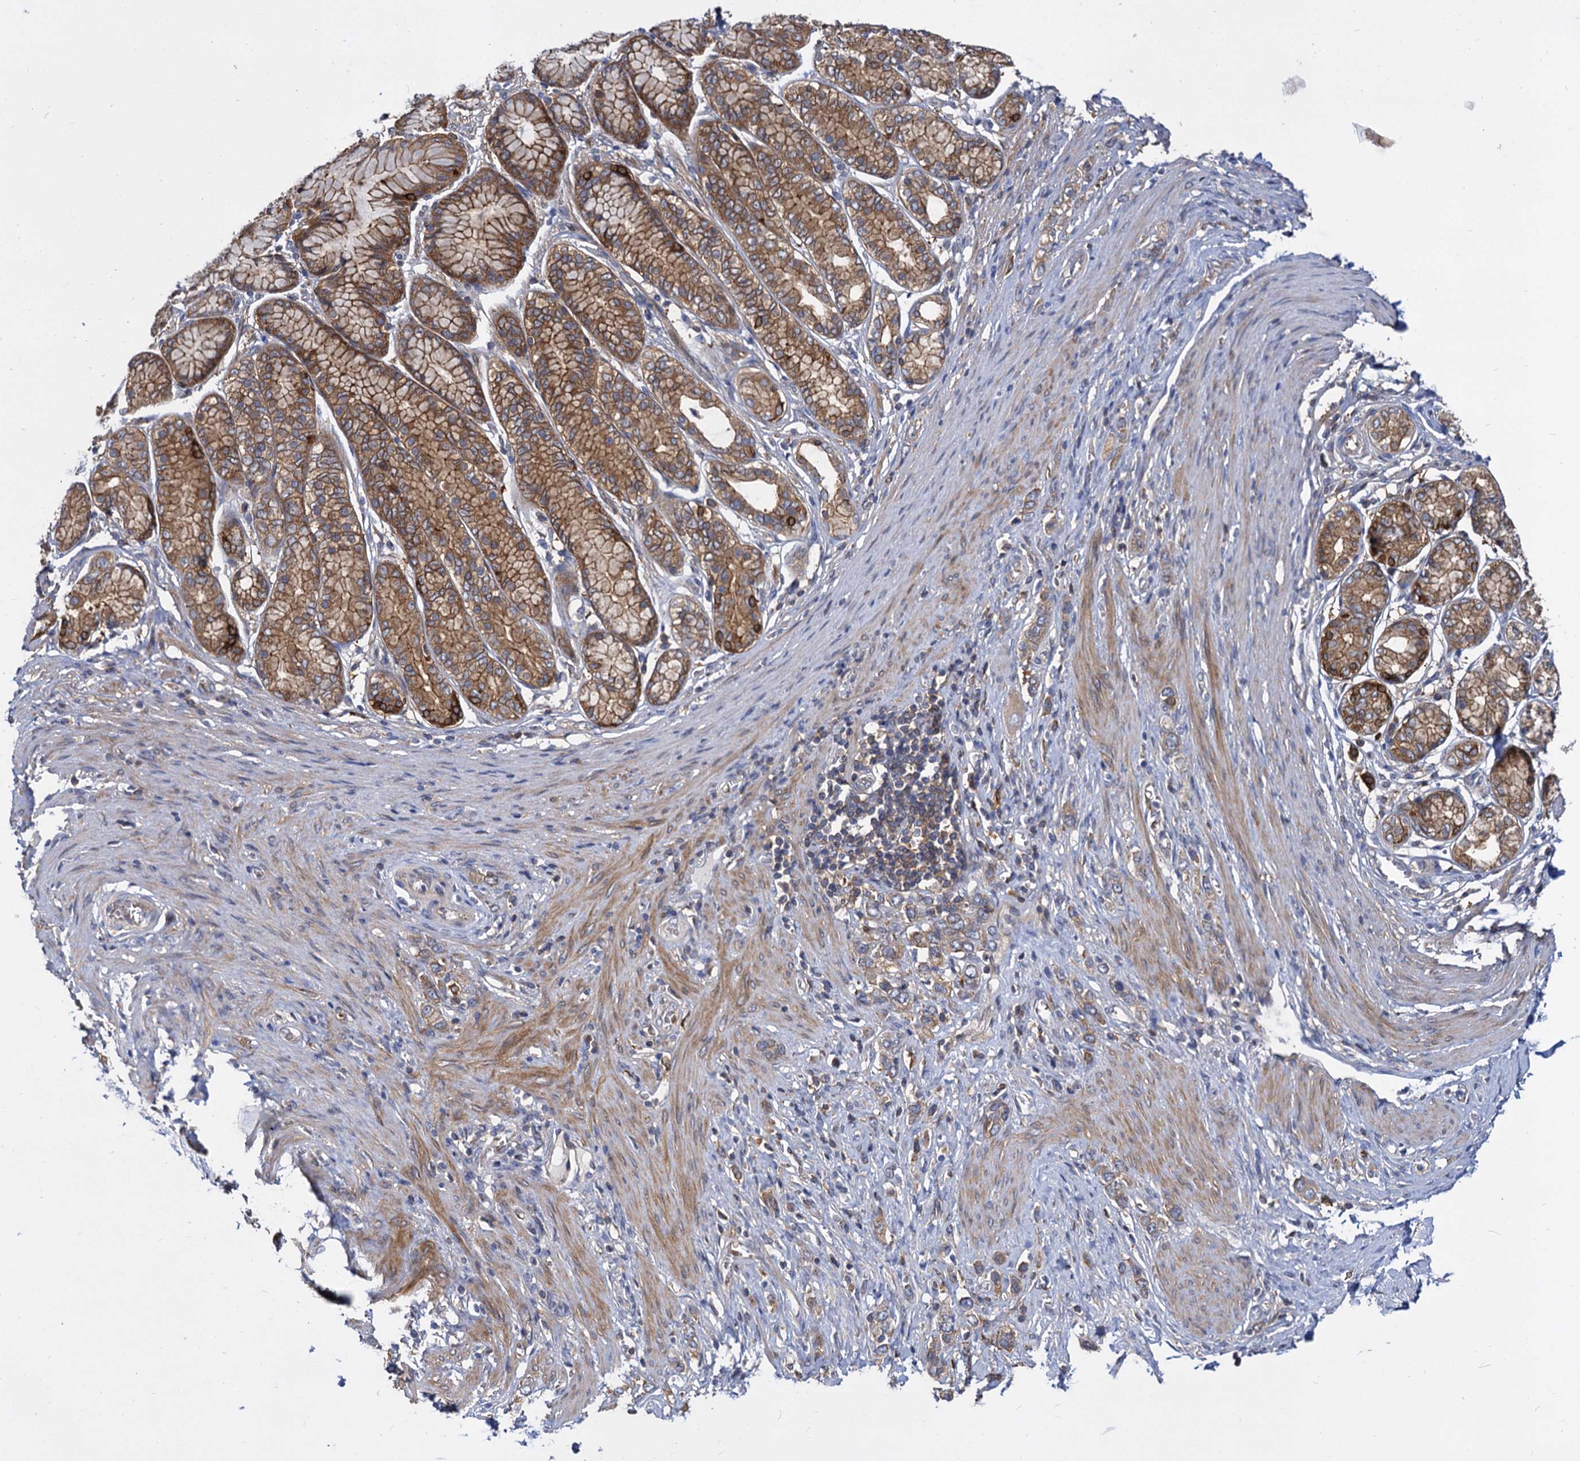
{"staining": {"intensity": "weak", "quantity": ">75%", "location": "cytoplasmic/membranous"}, "tissue": "stomach cancer", "cell_type": "Tumor cells", "image_type": "cancer", "snomed": [{"axis": "morphology", "description": "Normal tissue, NOS"}, {"axis": "morphology", "description": "Adenocarcinoma, NOS"}, {"axis": "topography", "description": "Stomach, upper"}, {"axis": "topography", "description": "Stomach"}], "caption": "DAB (3,3'-diaminobenzidine) immunohistochemical staining of human stomach cancer reveals weak cytoplasmic/membranous protein staining in approximately >75% of tumor cells. (DAB IHC, brown staining for protein, blue staining for nuclei).", "gene": "GCLC", "patient": {"sex": "female", "age": 65}}